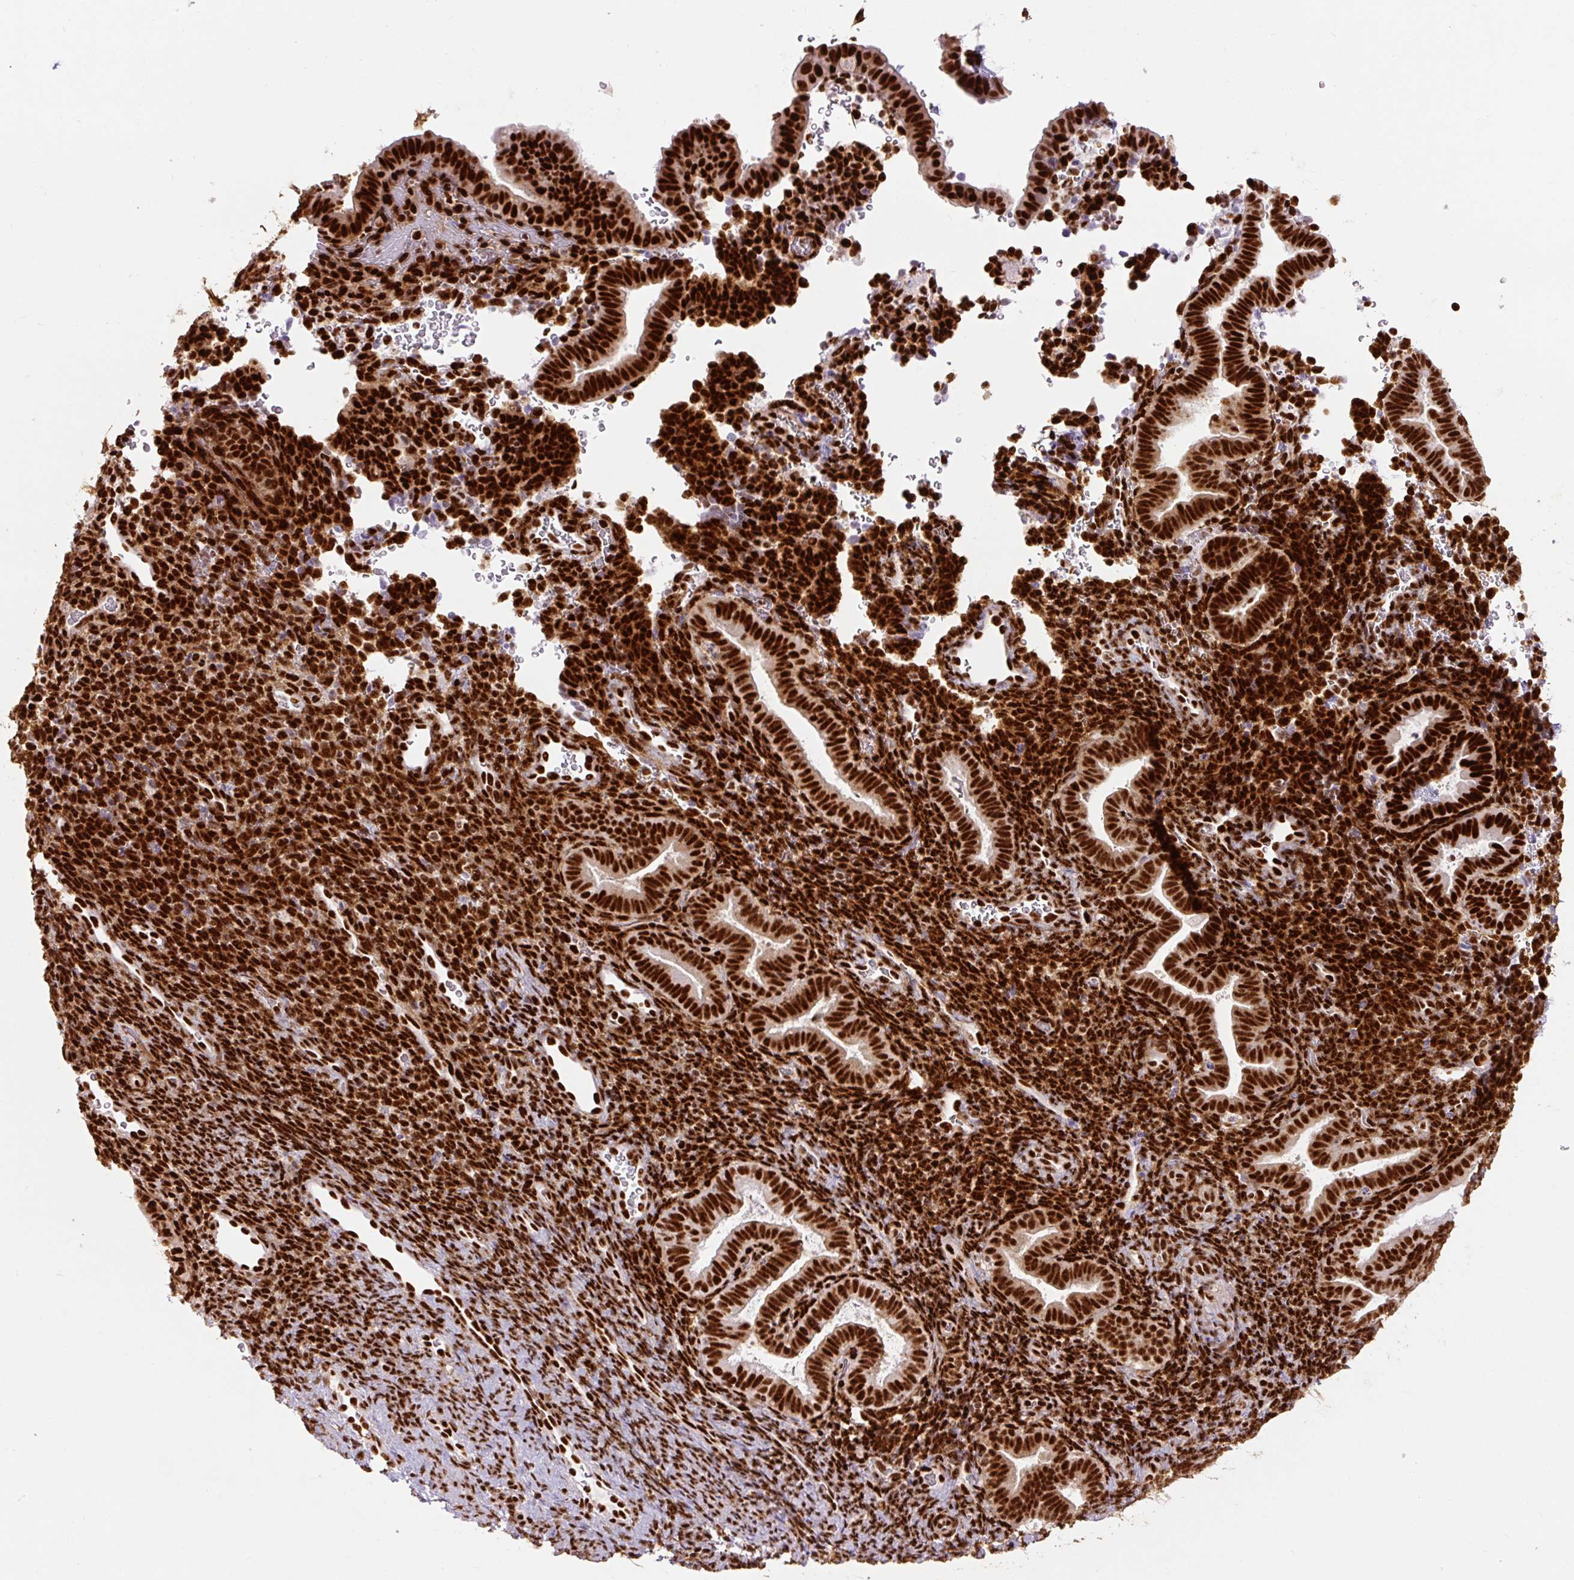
{"staining": {"intensity": "strong", "quantity": ">75%", "location": "nuclear"}, "tissue": "endometrium", "cell_type": "Cells in endometrial stroma", "image_type": "normal", "snomed": [{"axis": "morphology", "description": "Normal tissue, NOS"}, {"axis": "topography", "description": "Endometrium"}], "caption": "A high-resolution histopathology image shows IHC staining of normal endometrium, which reveals strong nuclear positivity in about >75% of cells in endometrial stroma. The staining is performed using DAB brown chromogen to label protein expression. The nuclei are counter-stained blue using hematoxylin.", "gene": "FUS", "patient": {"sex": "female", "age": 34}}